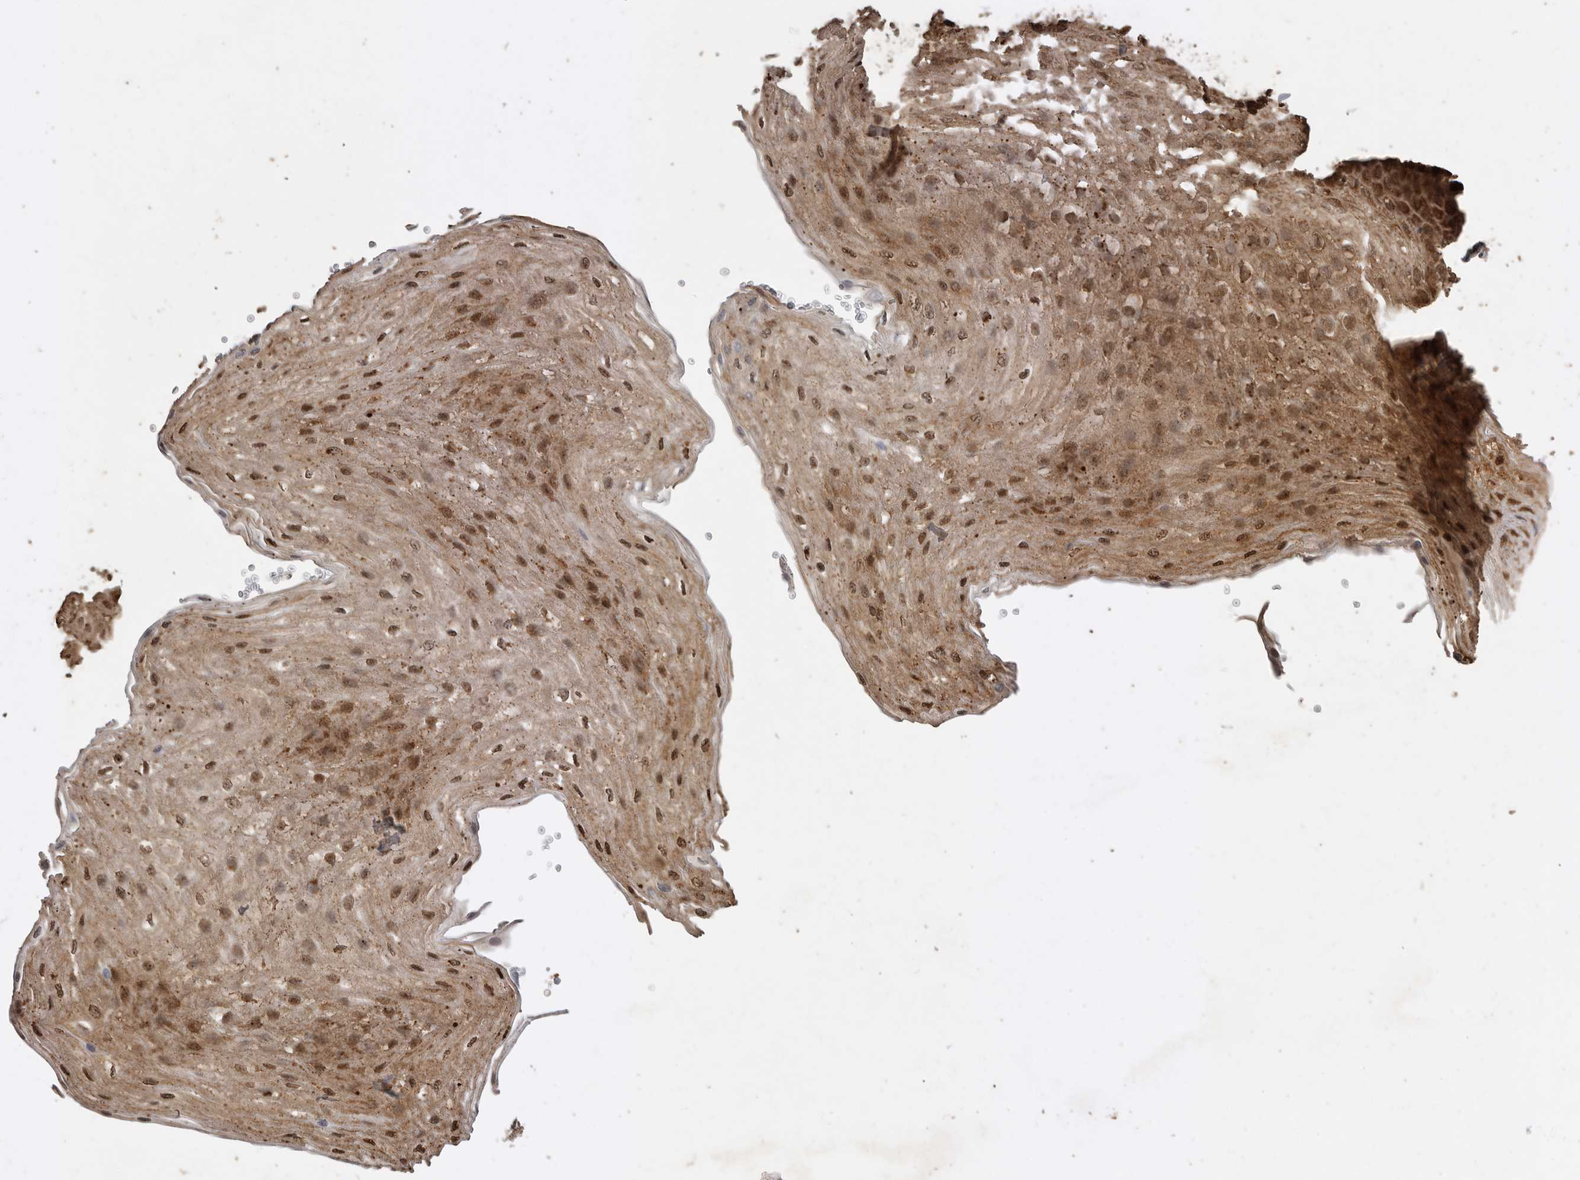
{"staining": {"intensity": "strong", "quantity": ">75%", "location": "cytoplasmic/membranous"}, "tissue": "esophagus", "cell_type": "Squamous epithelial cells", "image_type": "normal", "snomed": [{"axis": "morphology", "description": "Normal tissue, NOS"}, {"axis": "topography", "description": "Esophagus"}], "caption": "Protein positivity by immunohistochemistry (IHC) shows strong cytoplasmic/membranous positivity in approximately >75% of squamous epithelial cells in unremarkable esophagus.", "gene": "PINK1", "patient": {"sex": "female", "age": 66}}